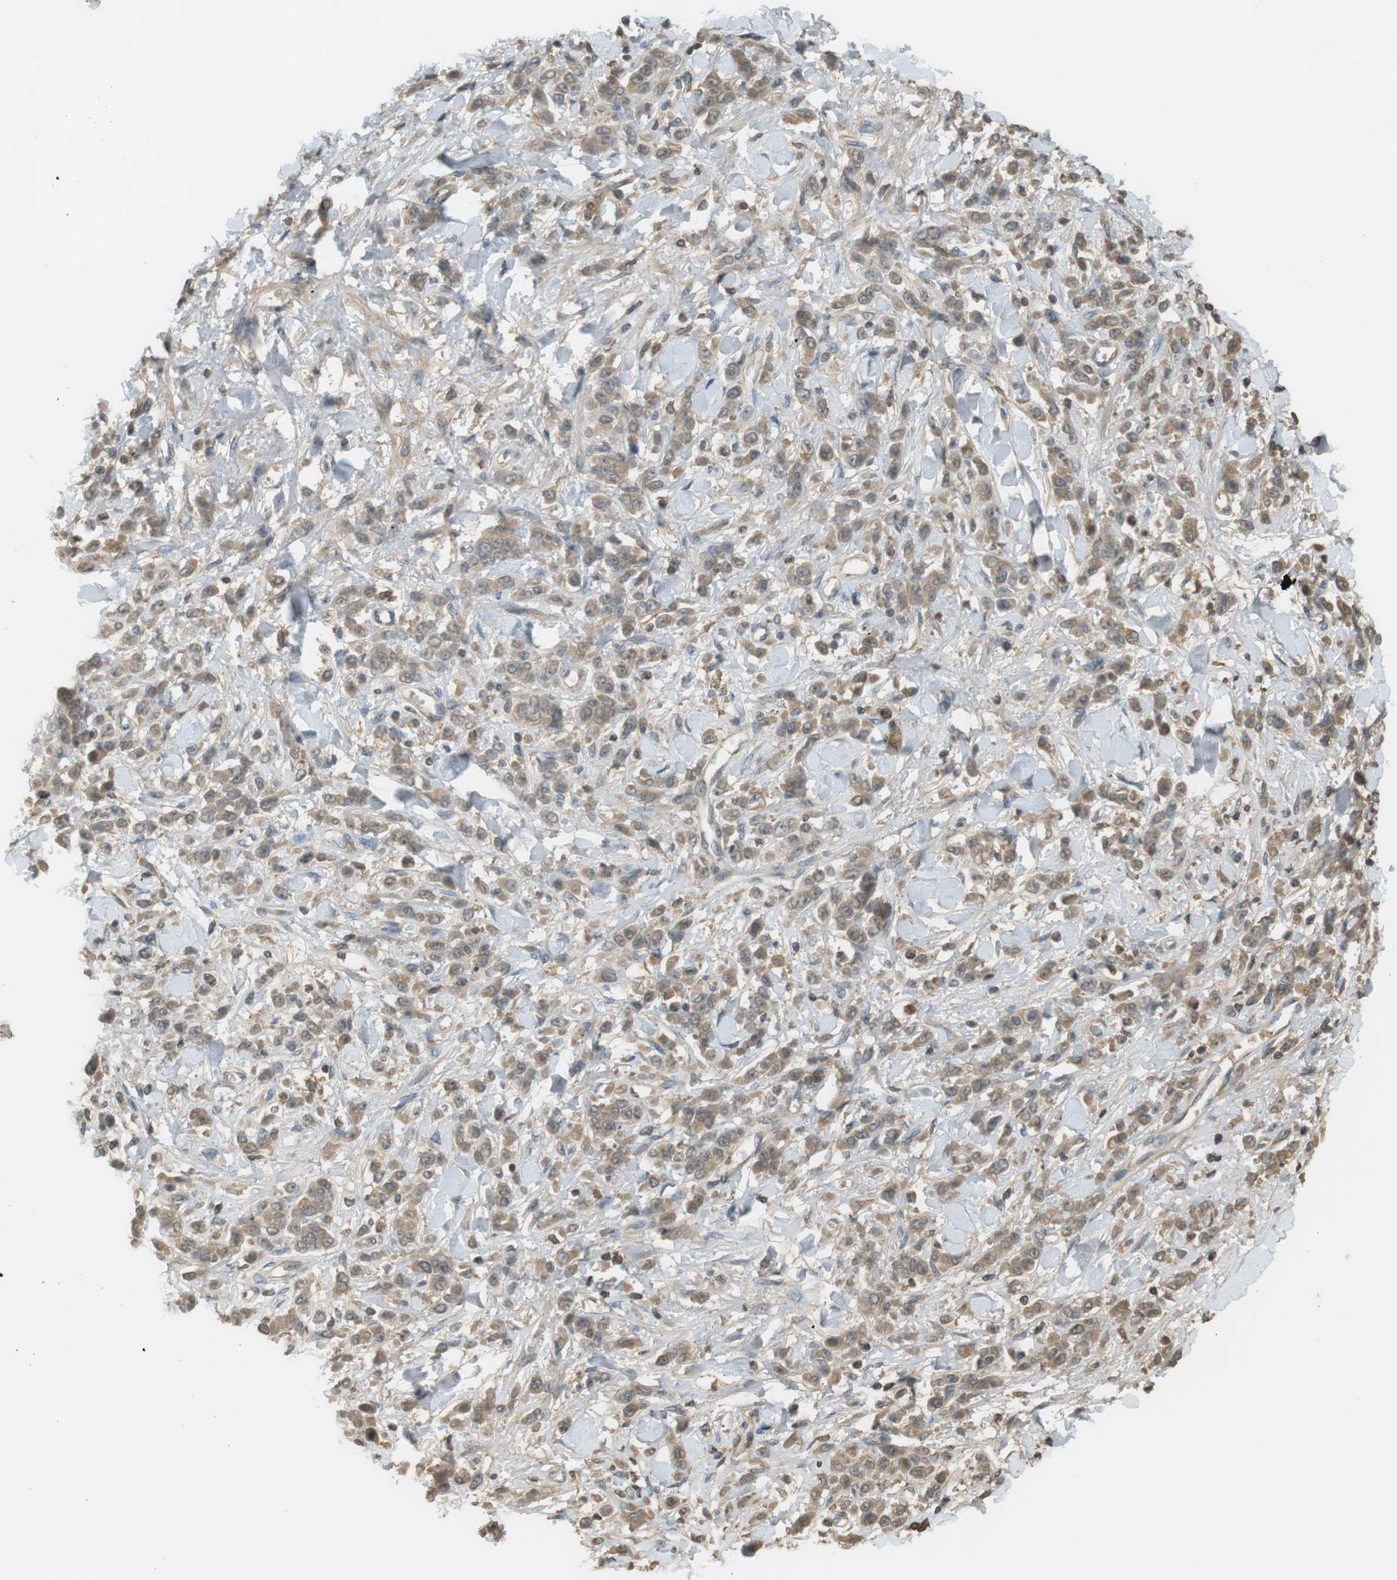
{"staining": {"intensity": "moderate", "quantity": ">75%", "location": "cytoplasmic/membranous"}, "tissue": "stomach cancer", "cell_type": "Tumor cells", "image_type": "cancer", "snomed": [{"axis": "morphology", "description": "Normal tissue, NOS"}, {"axis": "morphology", "description": "Adenocarcinoma, NOS"}, {"axis": "topography", "description": "Stomach"}], "caption": "IHC image of neoplastic tissue: human stomach cancer stained using immunohistochemistry (IHC) demonstrates medium levels of moderate protein expression localized specifically in the cytoplasmic/membranous of tumor cells, appearing as a cytoplasmic/membranous brown color.", "gene": "SRR", "patient": {"sex": "male", "age": 82}}